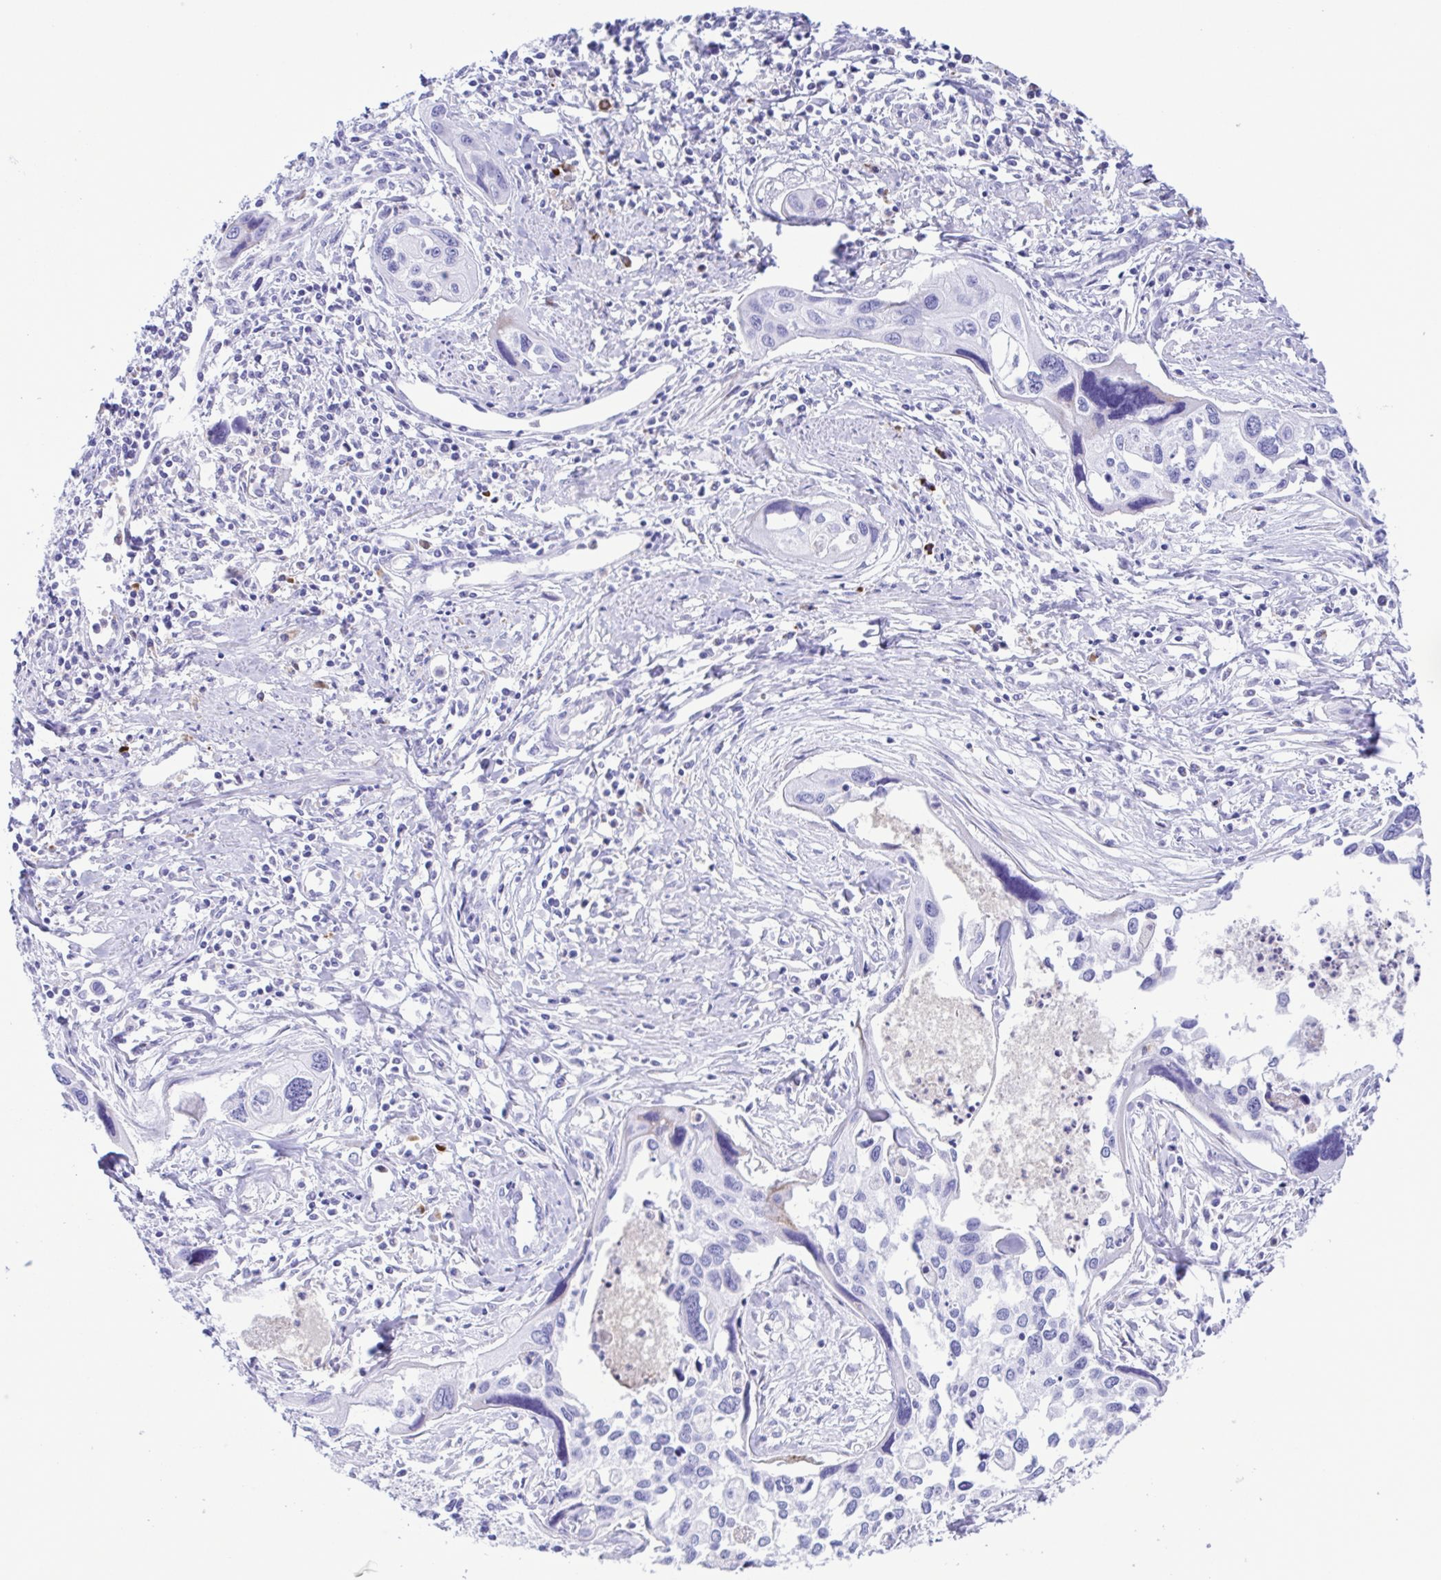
{"staining": {"intensity": "negative", "quantity": "none", "location": "none"}, "tissue": "cervical cancer", "cell_type": "Tumor cells", "image_type": "cancer", "snomed": [{"axis": "morphology", "description": "Squamous cell carcinoma, NOS"}, {"axis": "topography", "description": "Cervix"}], "caption": "Cervical cancer stained for a protein using IHC reveals no positivity tumor cells.", "gene": "GPR17", "patient": {"sex": "female", "age": 31}}